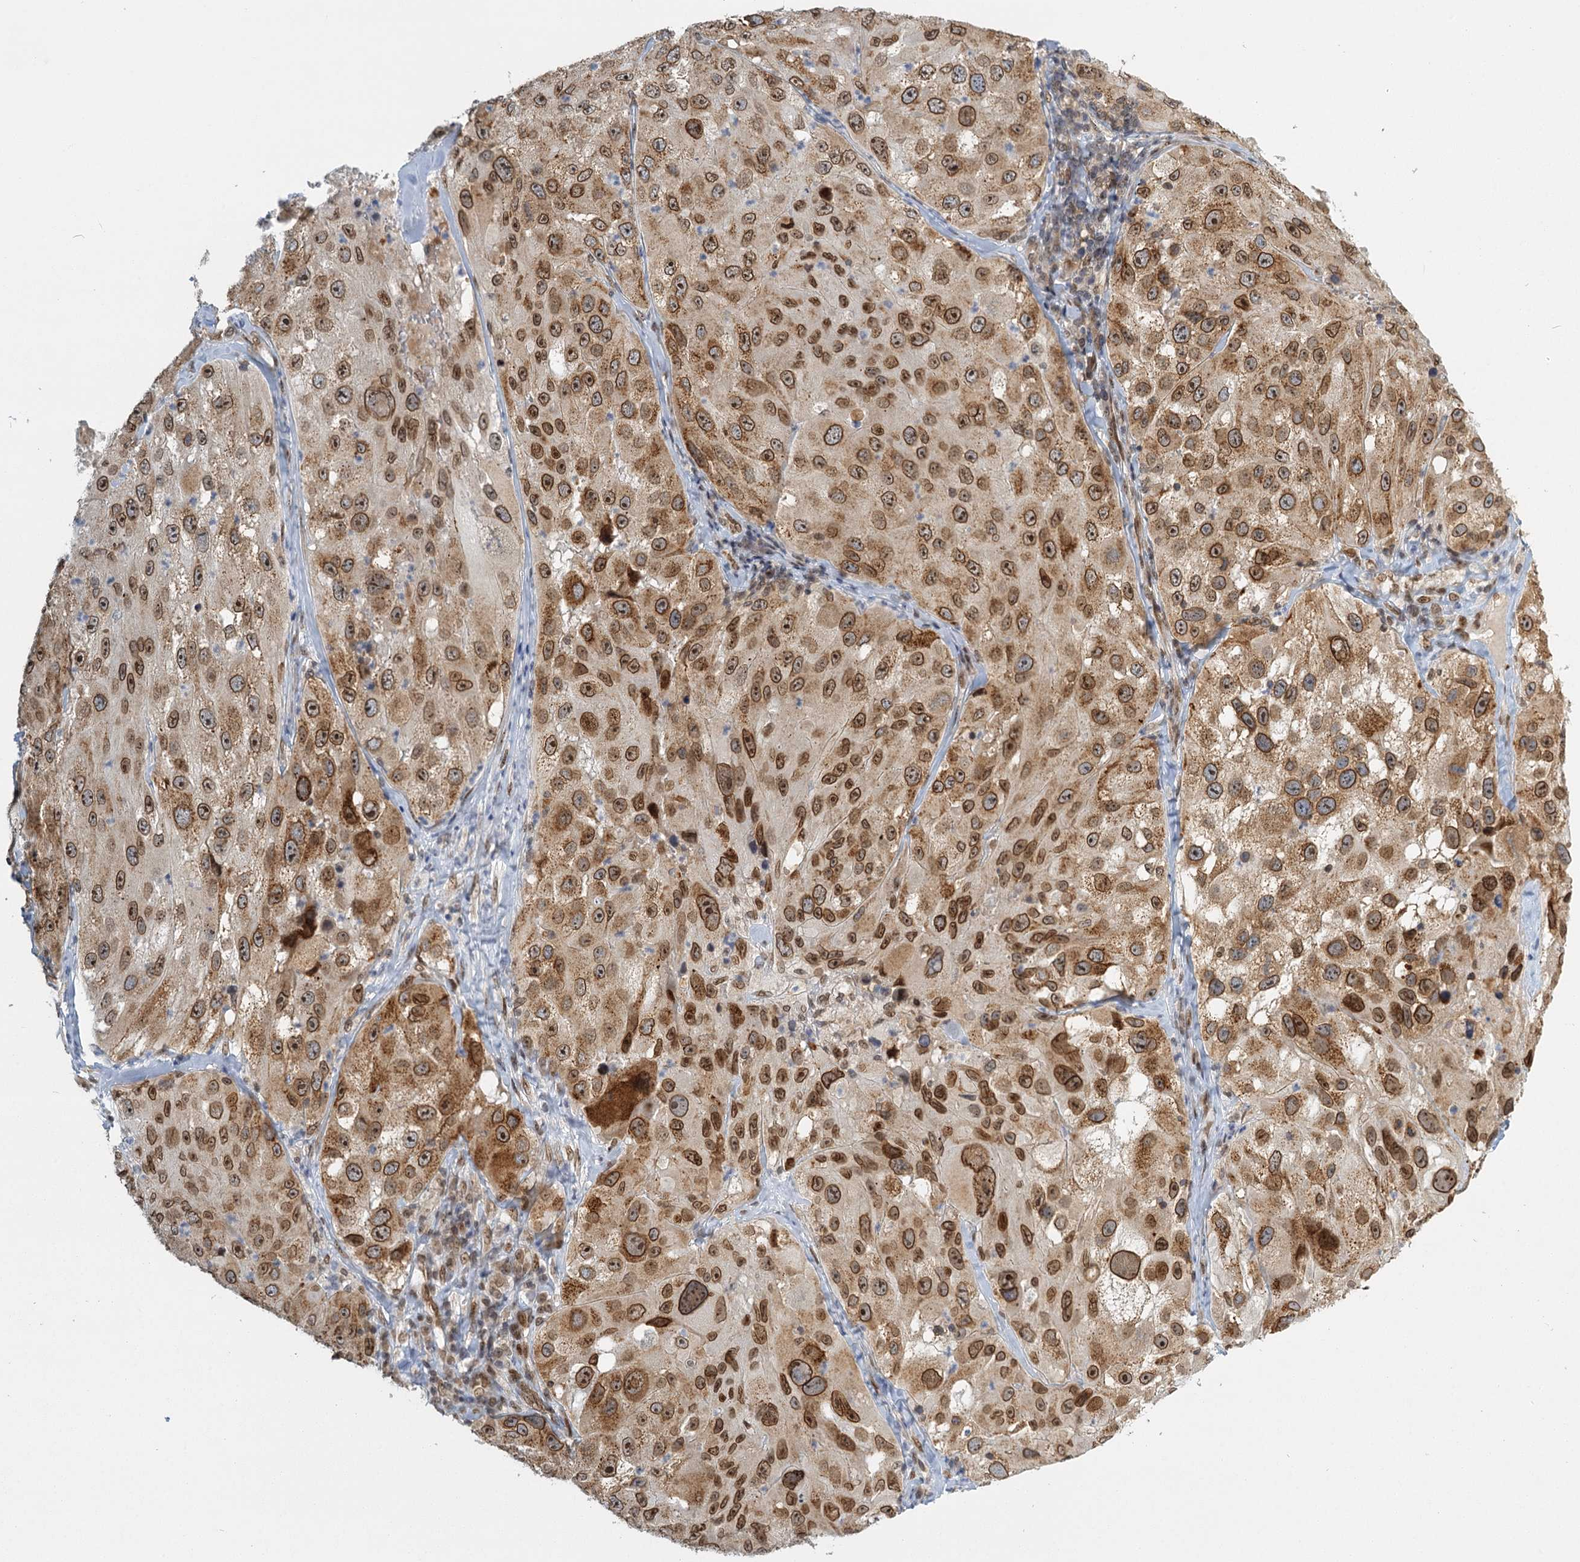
{"staining": {"intensity": "moderate", "quantity": ">75%", "location": "cytoplasmic/membranous,nuclear"}, "tissue": "melanoma", "cell_type": "Tumor cells", "image_type": "cancer", "snomed": [{"axis": "morphology", "description": "Malignant melanoma, Metastatic site"}, {"axis": "topography", "description": "Lymph node"}], "caption": "DAB immunohistochemical staining of human malignant melanoma (metastatic site) demonstrates moderate cytoplasmic/membranous and nuclear protein positivity in about >75% of tumor cells.", "gene": "TREX1", "patient": {"sex": "male", "age": 62}}